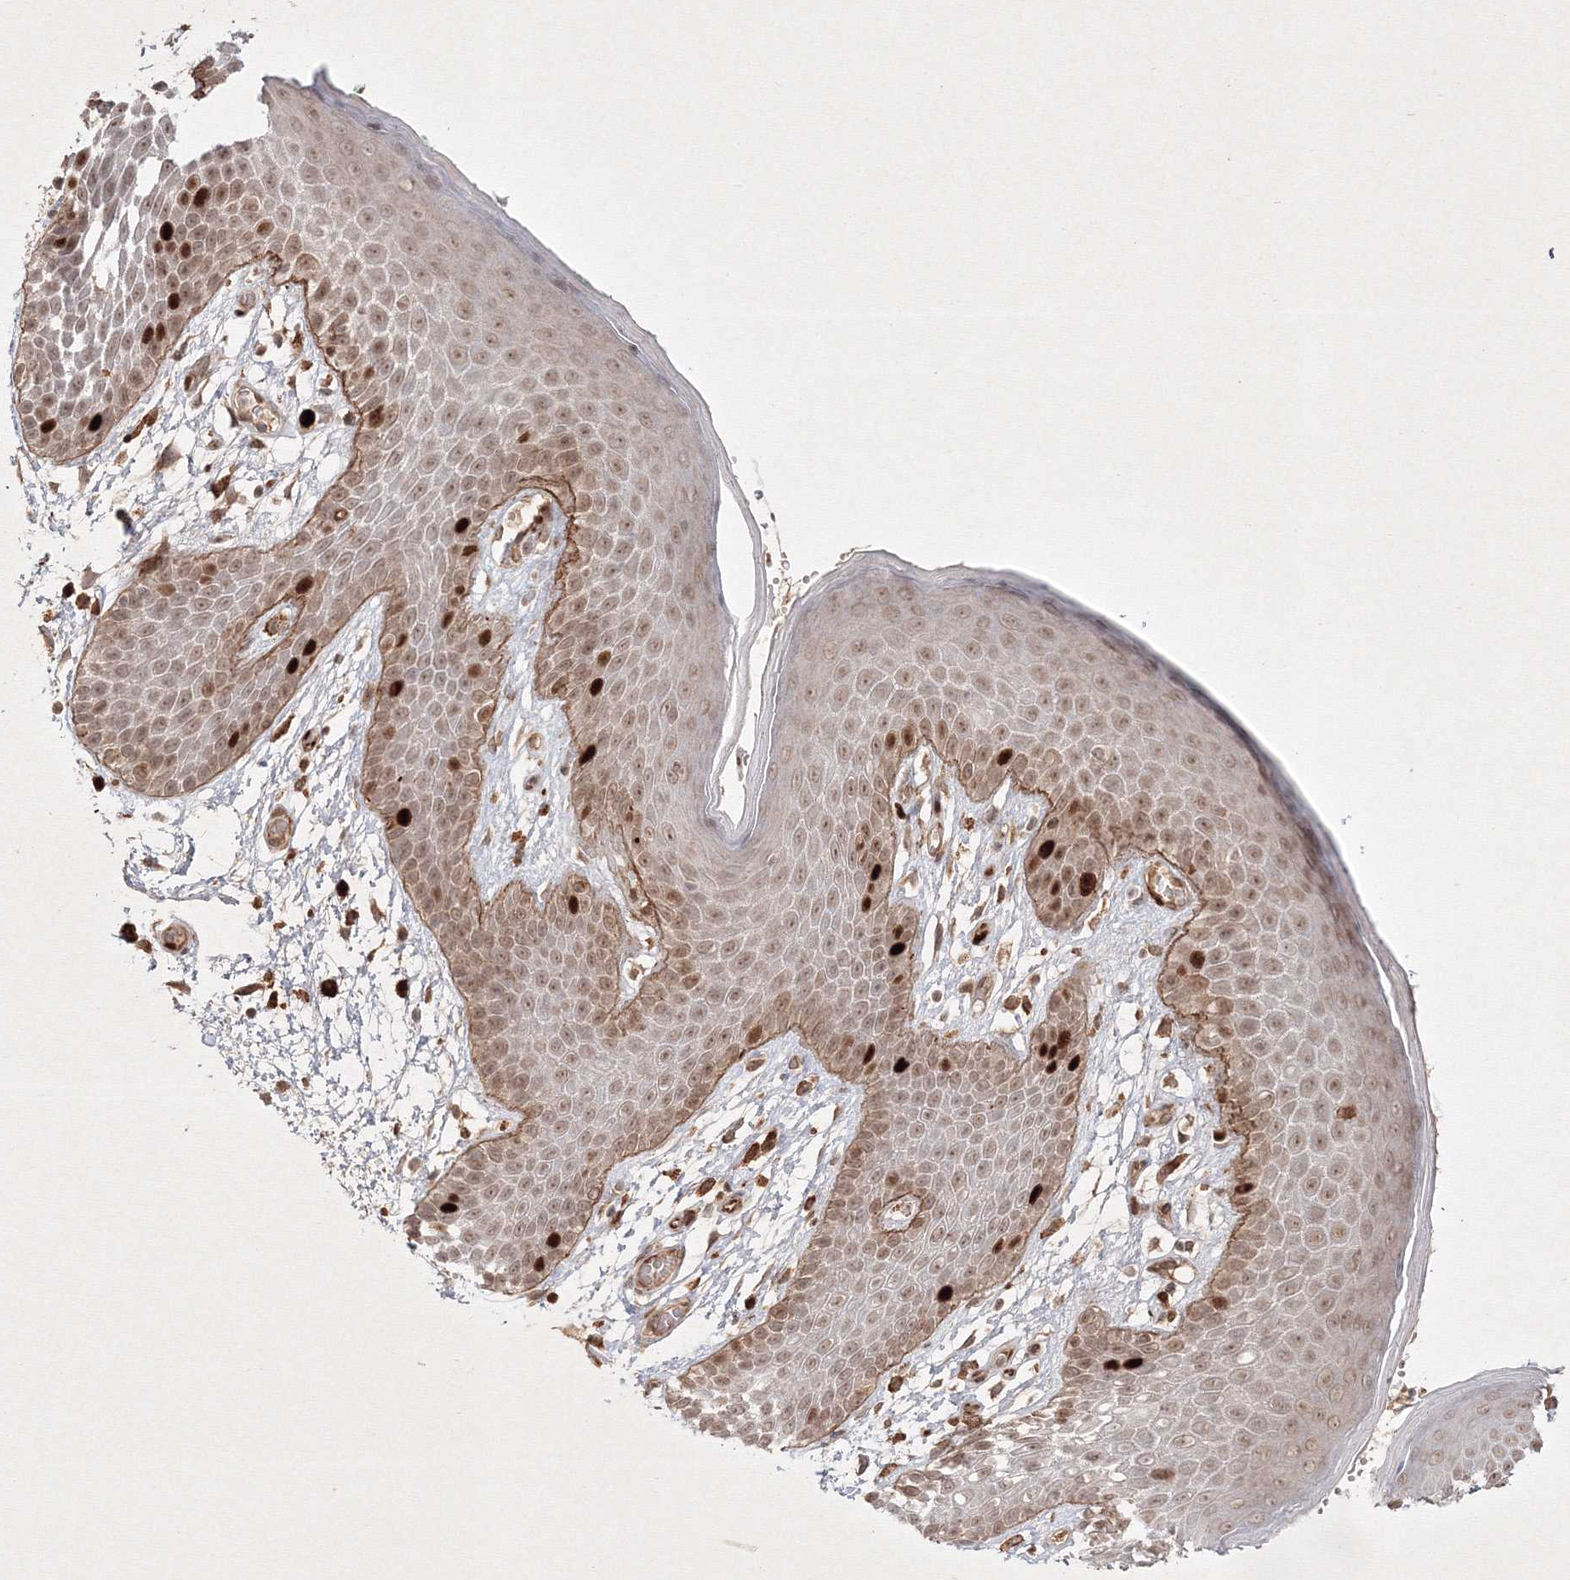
{"staining": {"intensity": "strong", "quantity": "25%-75%", "location": "cytoplasmic/membranous,nuclear"}, "tissue": "skin", "cell_type": "Epidermal cells", "image_type": "normal", "snomed": [{"axis": "morphology", "description": "Normal tissue, NOS"}, {"axis": "topography", "description": "Anal"}], "caption": "Strong cytoplasmic/membranous,nuclear protein staining is seen in approximately 25%-75% of epidermal cells in skin.", "gene": "KIF20A", "patient": {"sex": "male", "age": 74}}